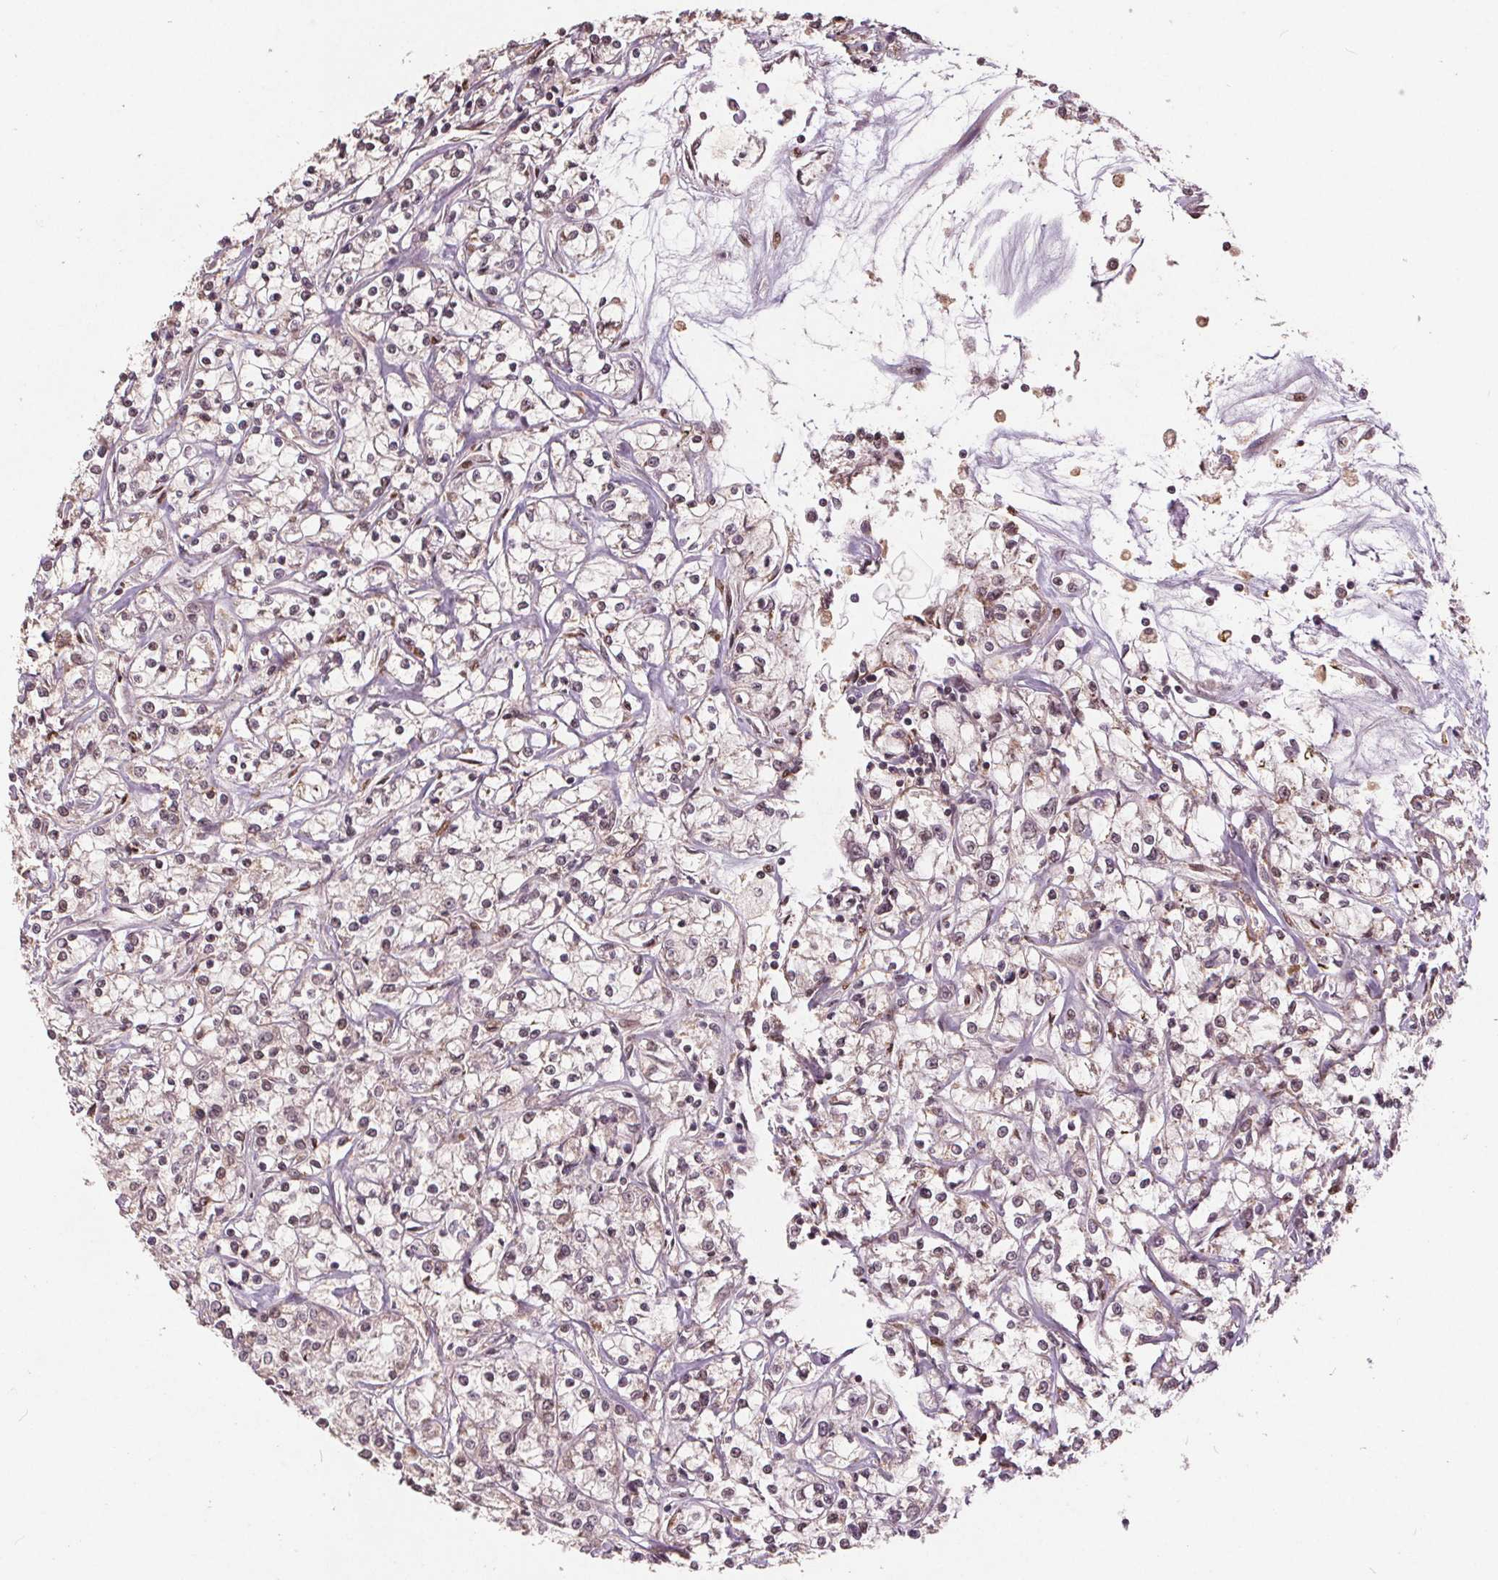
{"staining": {"intensity": "negative", "quantity": "none", "location": "none"}, "tissue": "renal cancer", "cell_type": "Tumor cells", "image_type": "cancer", "snomed": [{"axis": "morphology", "description": "Adenocarcinoma, NOS"}, {"axis": "topography", "description": "Kidney"}], "caption": "High magnification brightfield microscopy of adenocarcinoma (renal) stained with DAB (brown) and counterstained with hematoxylin (blue): tumor cells show no significant expression.", "gene": "HIF1AN", "patient": {"sex": "female", "age": 59}}